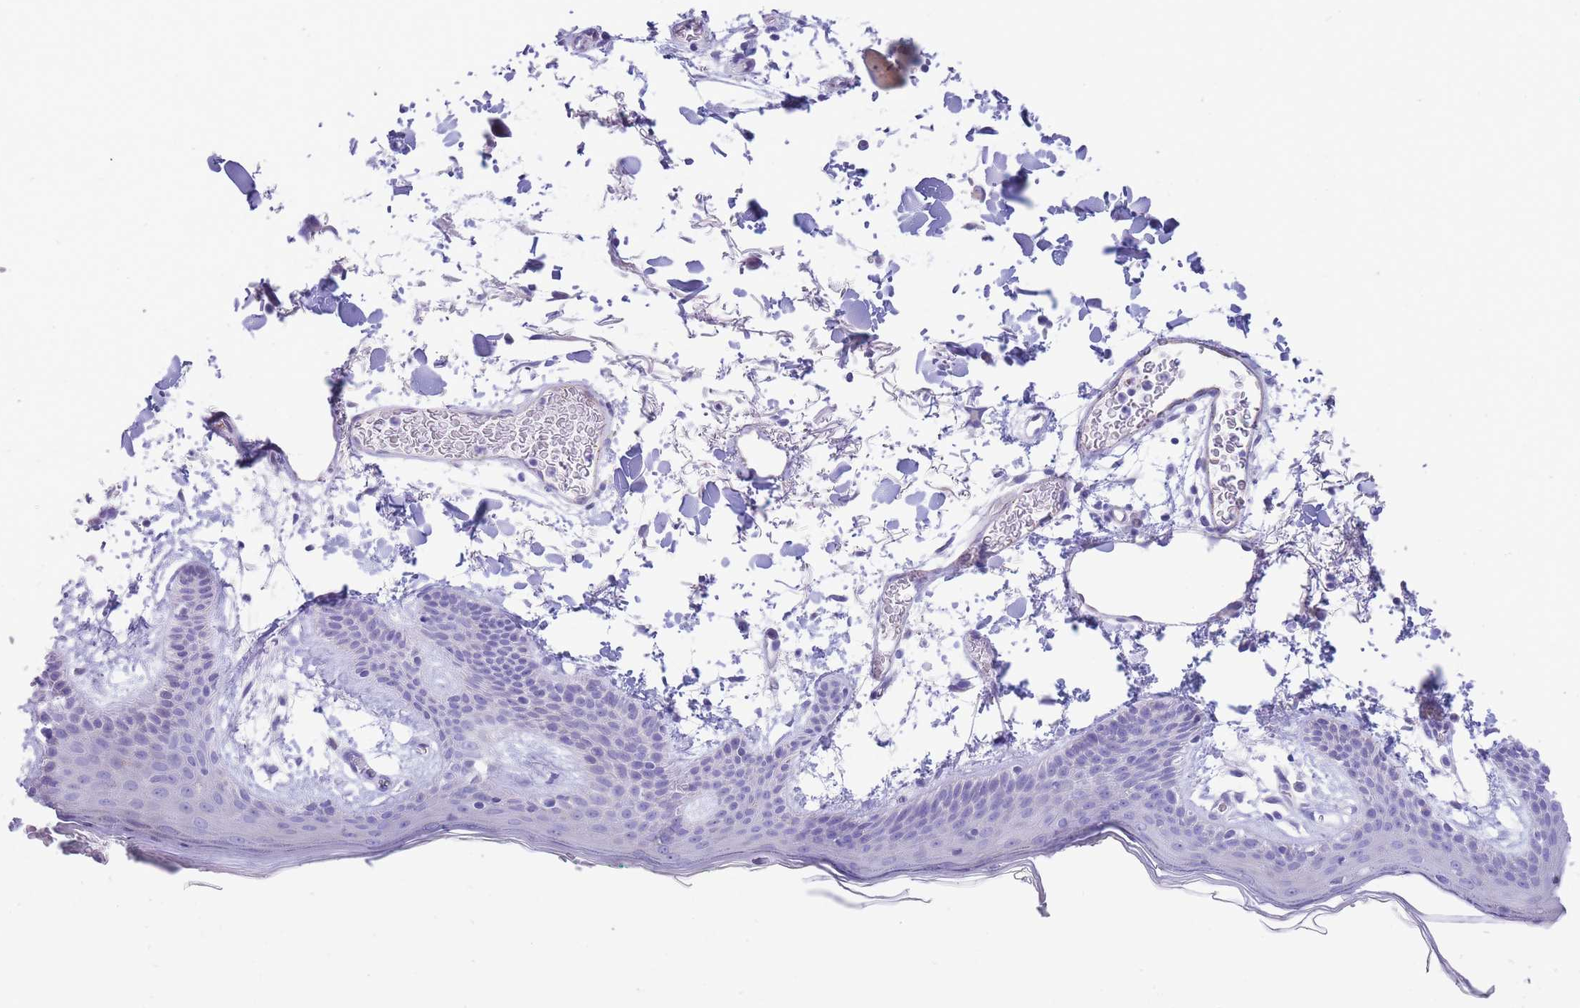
{"staining": {"intensity": "negative", "quantity": "none", "location": "none"}, "tissue": "skin", "cell_type": "Fibroblasts", "image_type": "normal", "snomed": [{"axis": "morphology", "description": "Normal tissue, NOS"}, {"axis": "topography", "description": "Skin"}], "caption": "High power microscopy image of an immunohistochemistry histopathology image of normal skin, revealing no significant expression in fibroblasts. (DAB (3,3'-diaminobenzidine) immunohistochemistry (IHC) with hematoxylin counter stain).", "gene": "DET1", "patient": {"sex": "male", "age": 79}}